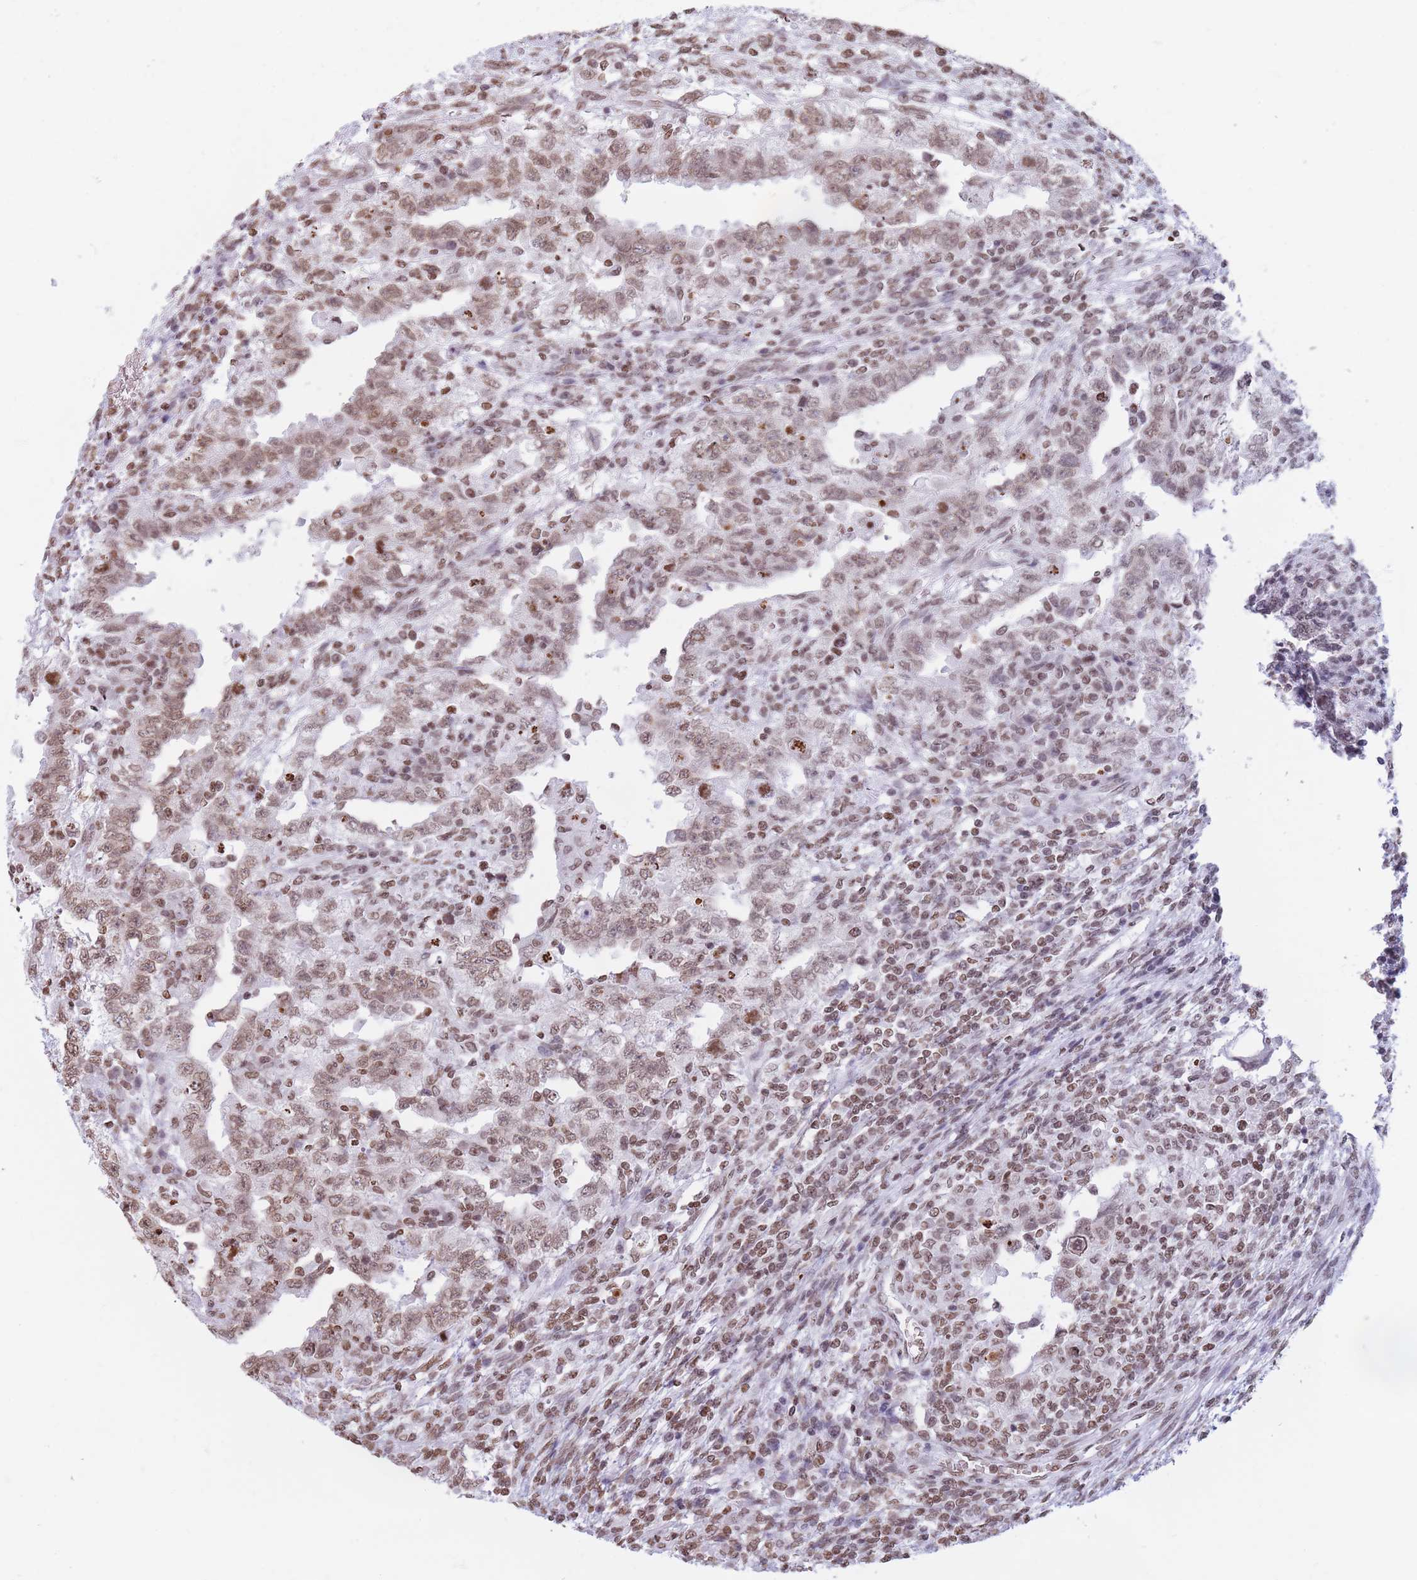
{"staining": {"intensity": "moderate", "quantity": ">75%", "location": "nuclear"}, "tissue": "testis cancer", "cell_type": "Tumor cells", "image_type": "cancer", "snomed": [{"axis": "morphology", "description": "Carcinoma, Embryonal, NOS"}, {"axis": "topography", "description": "Testis"}], "caption": "Tumor cells reveal moderate nuclear positivity in about >75% of cells in testis embryonal carcinoma.", "gene": "RYK", "patient": {"sex": "male", "age": 26}}